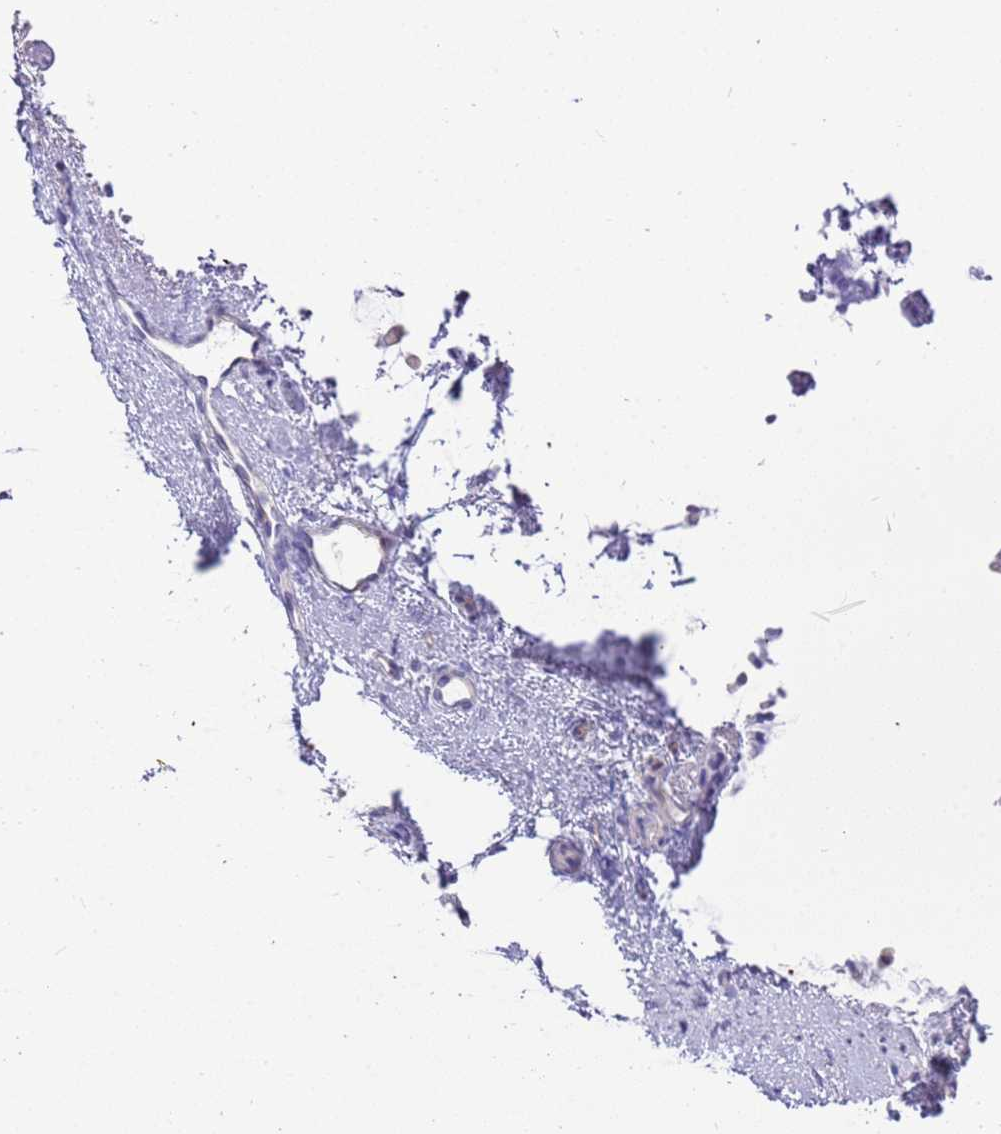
{"staining": {"intensity": "moderate", "quantity": ">75%", "location": "cytoplasmic/membranous"}, "tissue": "nasopharynx", "cell_type": "Respiratory epithelial cells", "image_type": "normal", "snomed": [{"axis": "morphology", "description": "Normal tissue, NOS"}, {"axis": "topography", "description": "Nasopharynx"}], "caption": "This image reveals IHC staining of benign nasopharynx, with medium moderate cytoplasmic/membranous positivity in about >75% of respiratory epithelial cells.", "gene": "STIP1", "patient": {"sex": "male", "age": 82}}